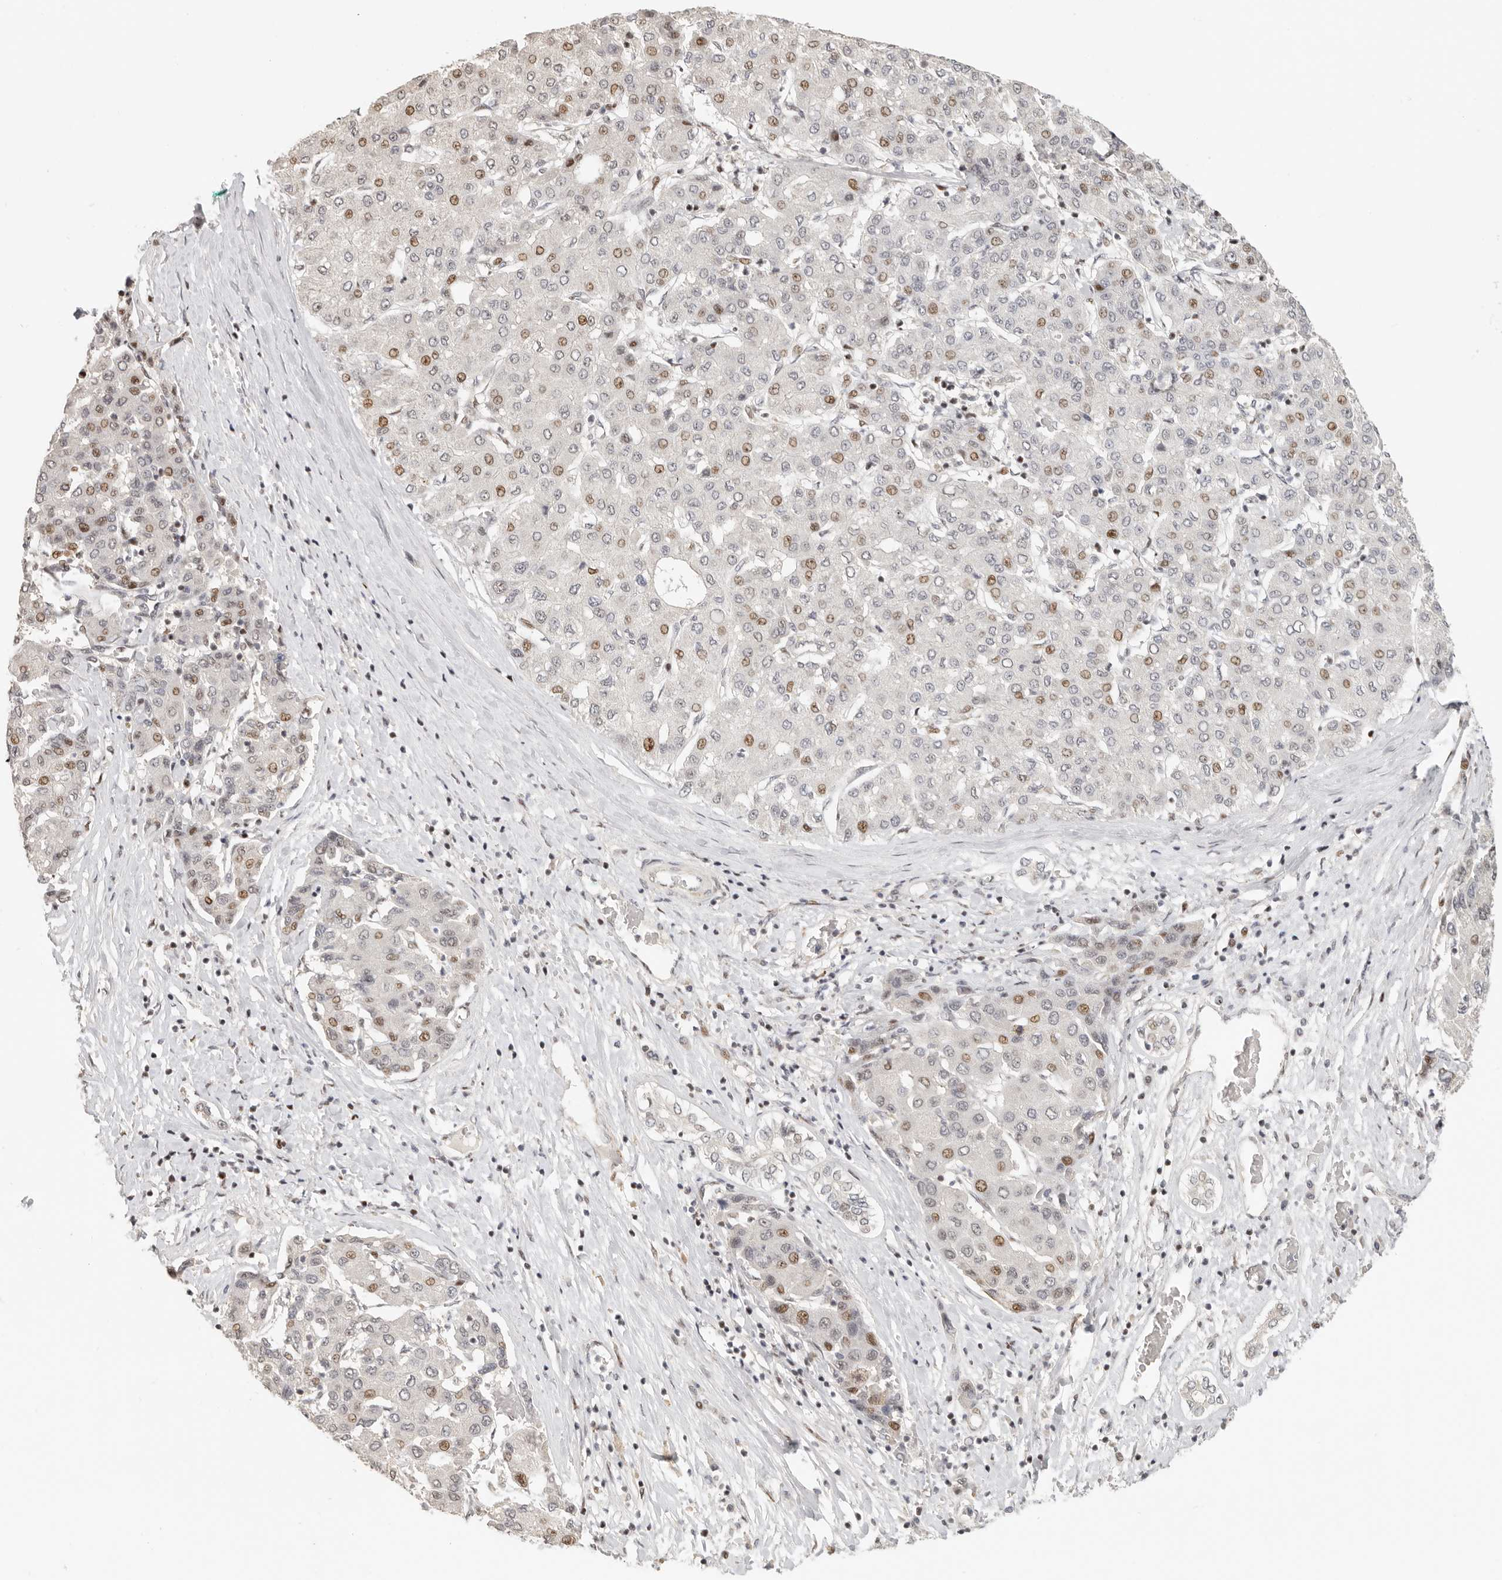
{"staining": {"intensity": "moderate", "quantity": "<25%", "location": "nuclear"}, "tissue": "liver cancer", "cell_type": "Tumor cells", "image_type": "cancer", "snomed": [{"axis": "morphology", "description": "Carcinoma, Hepatocellular, NOS"}, {"axis": "topography", "description": "Liver"}], "caption": "This is an image of IHC staining of liver cancer, which shows moderate positivity in the nuclear of tumor cells.", "gene": "GPBP1L1", "patient": {"sex": "male", "age": 65}}